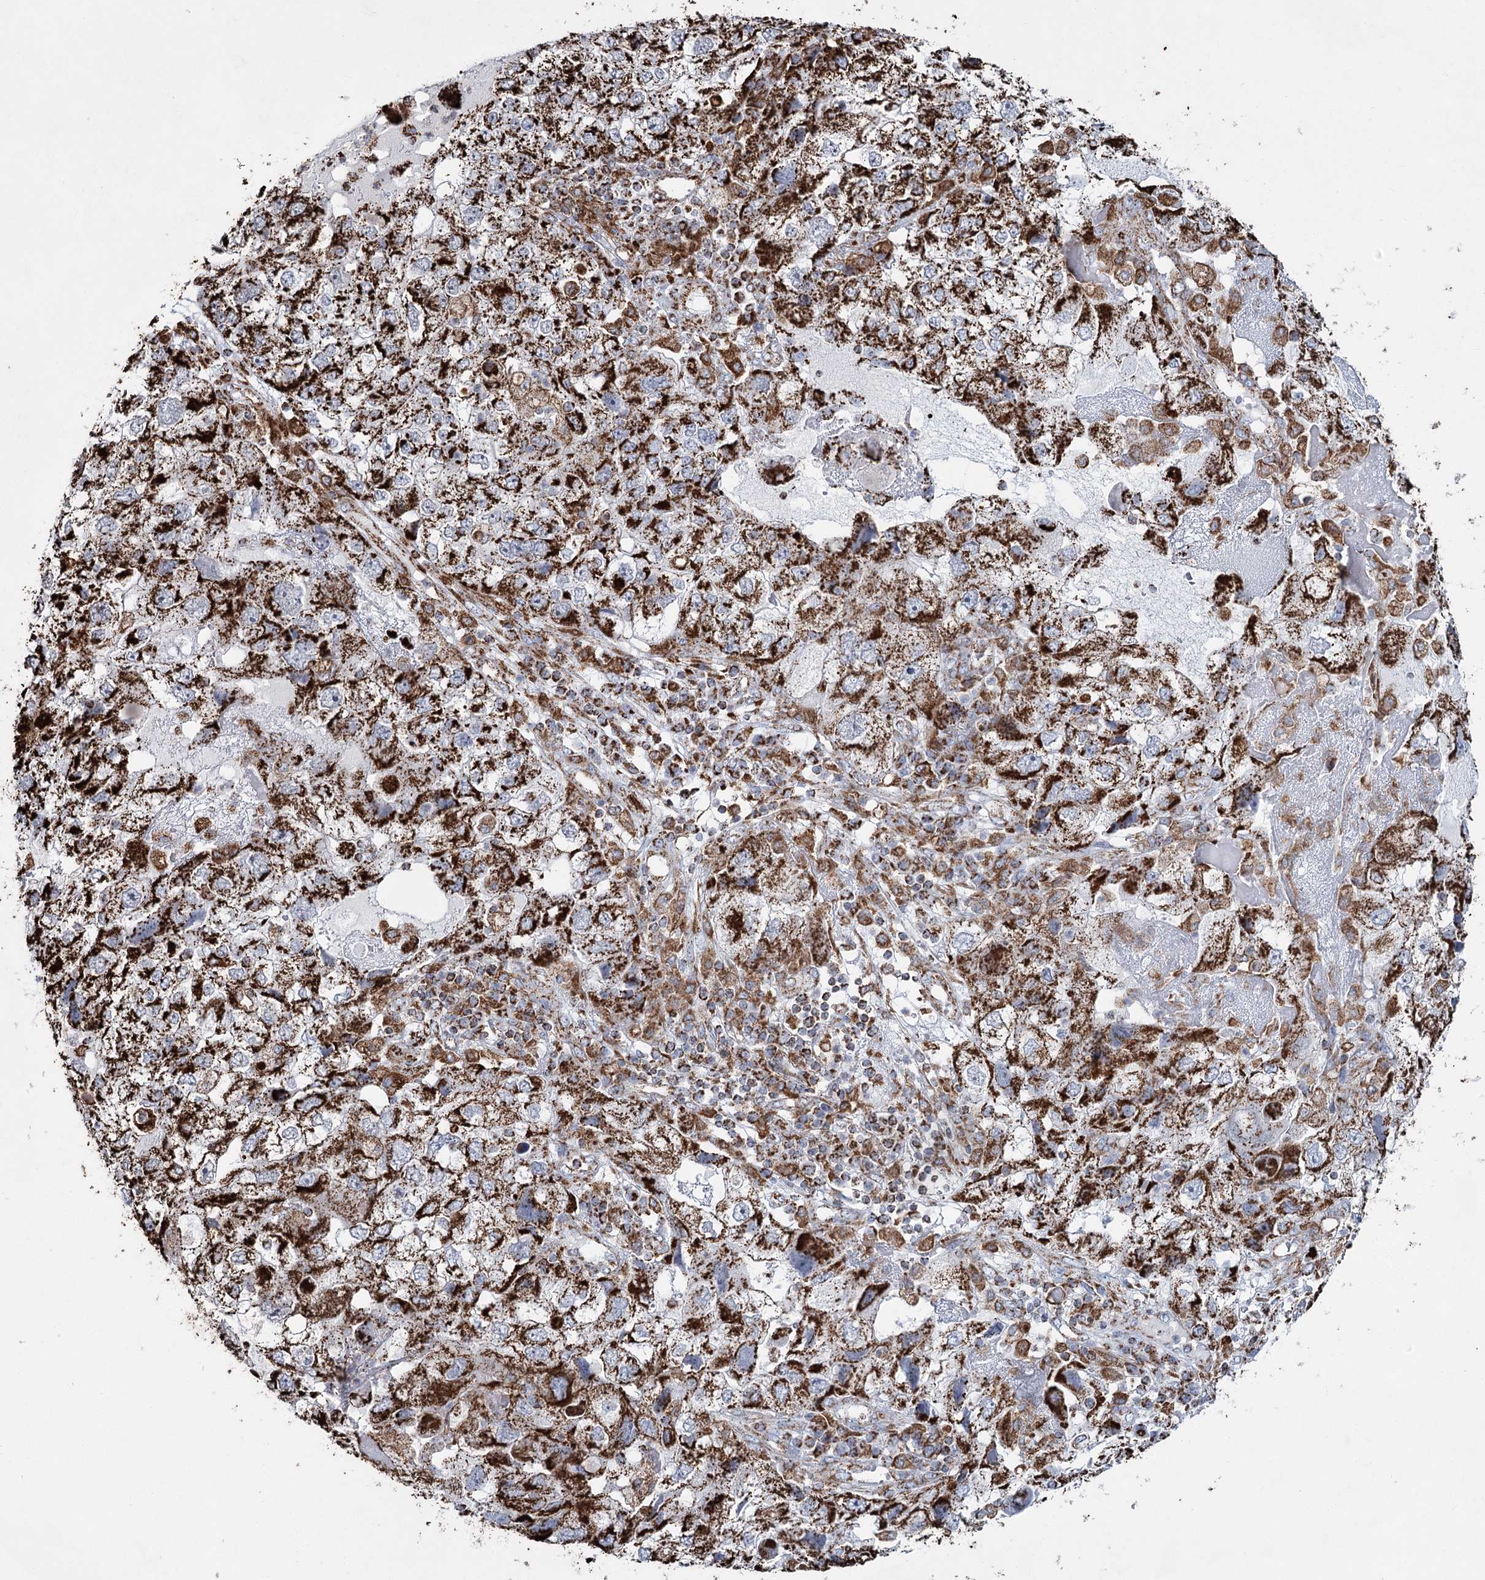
{"staining": {"intensity": "strong", "quantity": ">75%", "location": "cytoplasmic/membranous"}, "tissue": "endometrial cancer", "cell_type": "Tumor cells", "image_type": "cancer", "snomed": [{"axis": "morphology", "description": "Adenocarcinoma, NOS"}, {"axis": "topography", "description": "Endometrium"}], "caption": "High-power microscopy captured an immunohistochemistry histopathology image of endometrial cancer (adenocarcinoma), revealing strong cytoplasmic/membranous staining in approximately >75% of tumor cells.", "gene": "CWF19L1", "patient": {"sex": "female", "age": 49}}